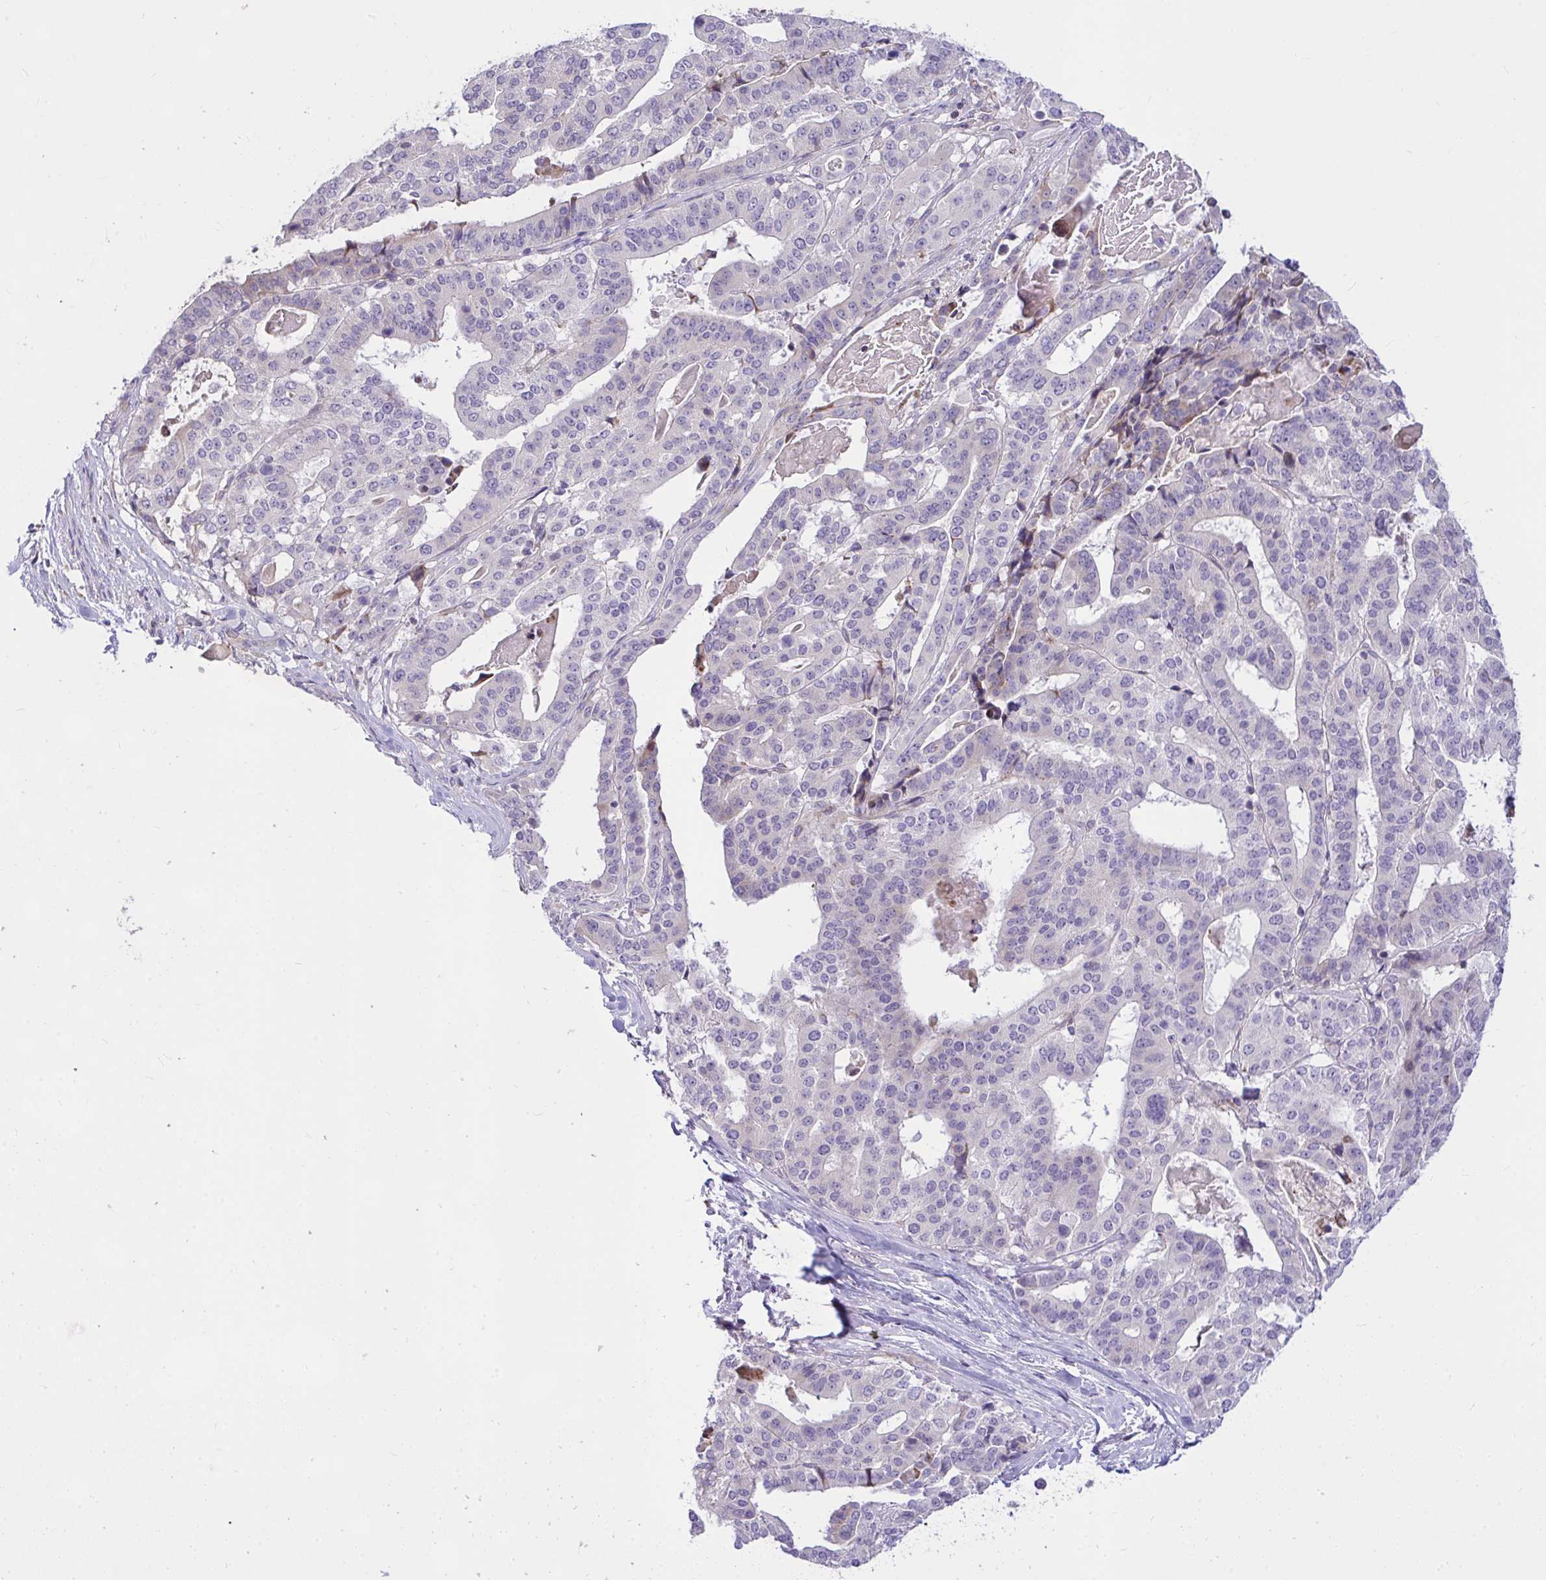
{"staining": {"intensity": "negative", "quantity": "none", "location": "none"}, "tissue": "stomach cancer", "cell_type": "Tumor cells", "image_type": "cancer", "snomed": [{"axis": "morphology", "description": "Adenocarcinoma, NOS"}, {"axis": "topography", "description": "Stomach"}], "caption": "DAB immunohistochemical staining of human adenocarcinoma (stomach) demonstrates no significant staining in tumor cells. (DAB (3,3'-diaminobenzidine) immunohistochemistry with hematoxylin counter stain).", "gene": "CEP63", "patient": {"sex": "male", "age": 48}}